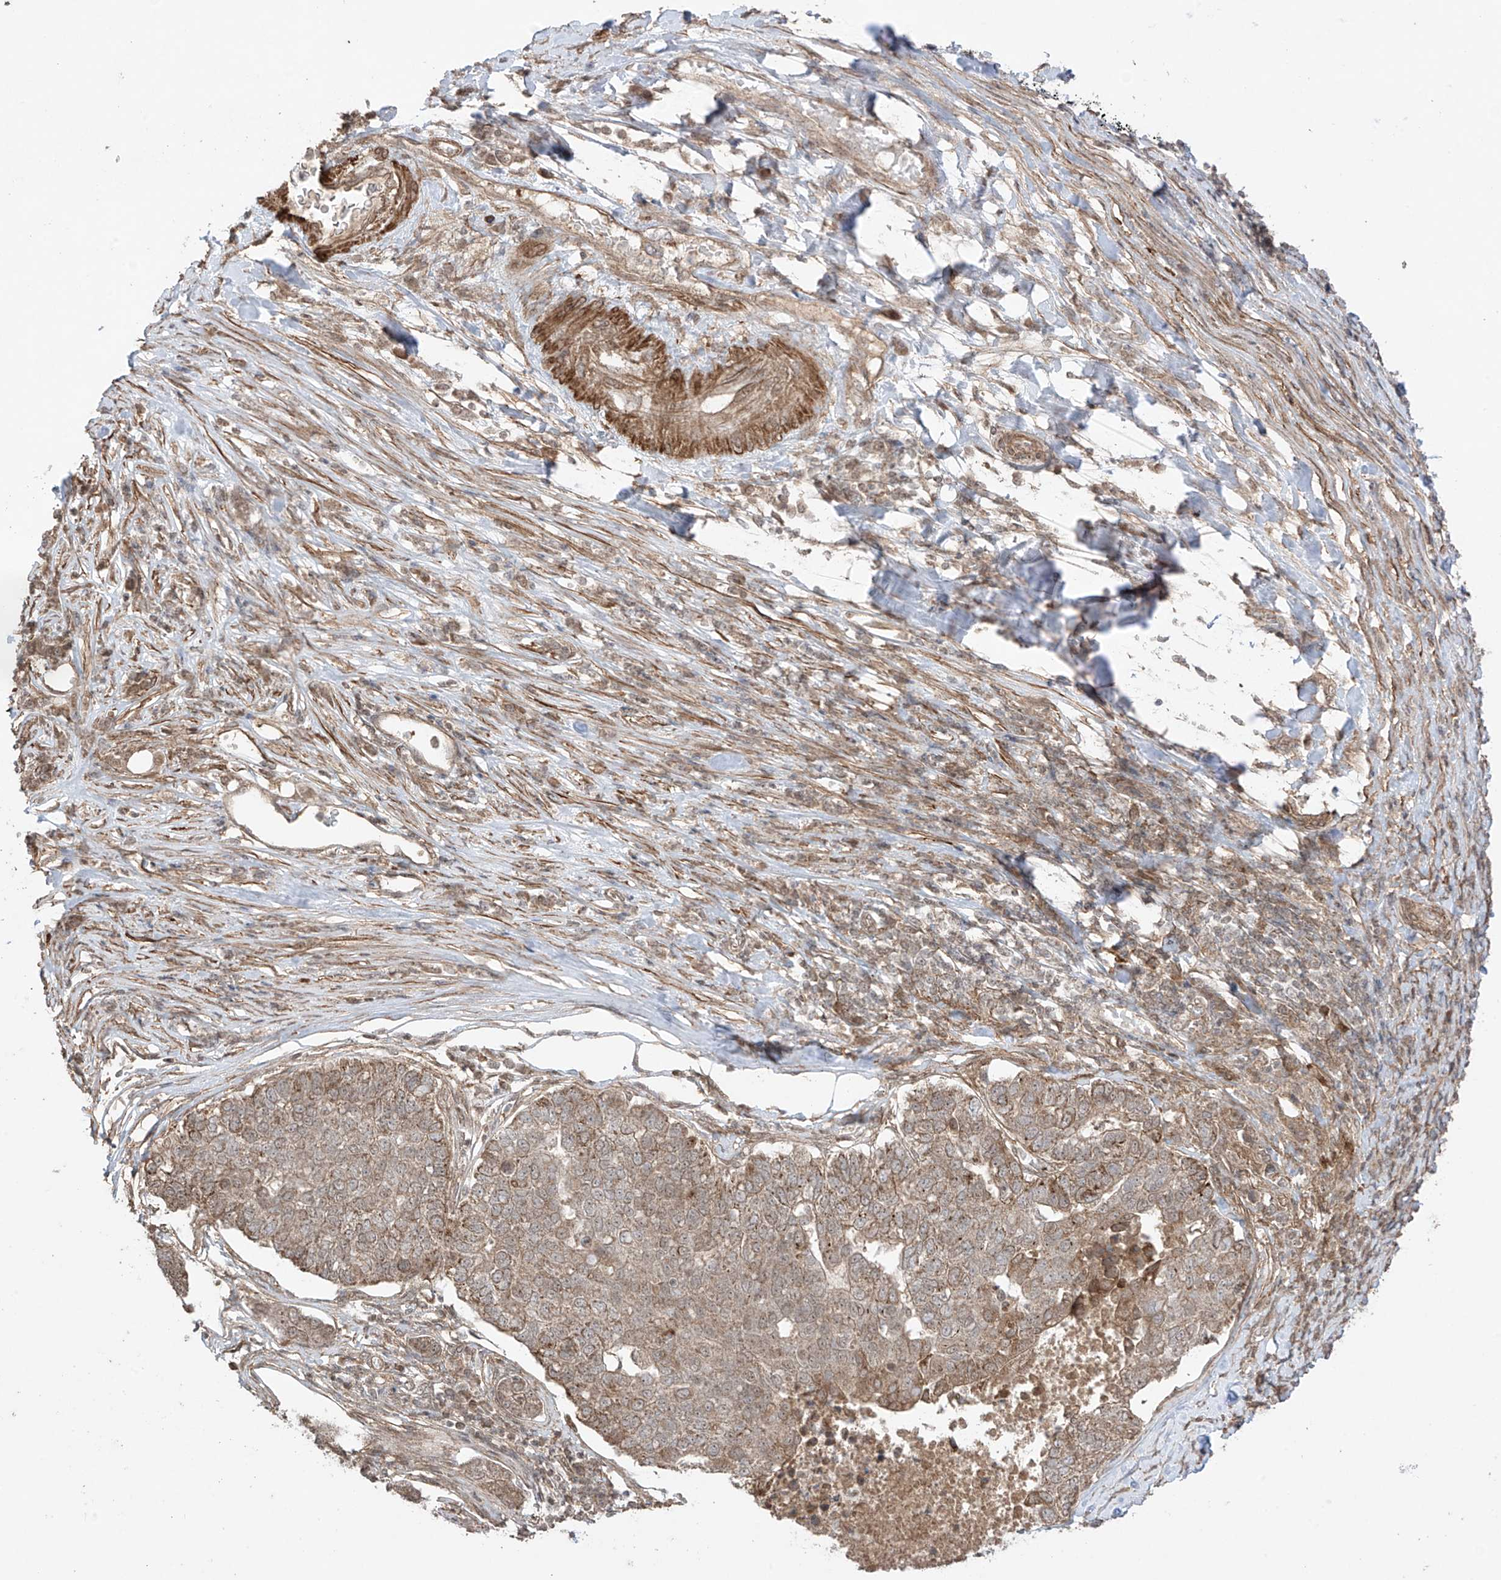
{"staining": {"intensity": "moderate", "quantity": ">75%", "location": "cytoplasmic/membranous"}, "tissue": "pancreatic cancer", "cell_type": "Tumor cells", "image_type": "cancer", "snomed": [{"axis": "morphology", "description": "Adenocarcinoma, NOS"}, {"axis": "topography", "description": "Pancreas"}], "caption": "Moderate cytoplasmic/membranous staining is seen in approximately >75% of tumor cells in adenocarcinoma (pancreatic).", "gene": "ABCD1", "patient": {"sex": "female", "age": 61}}